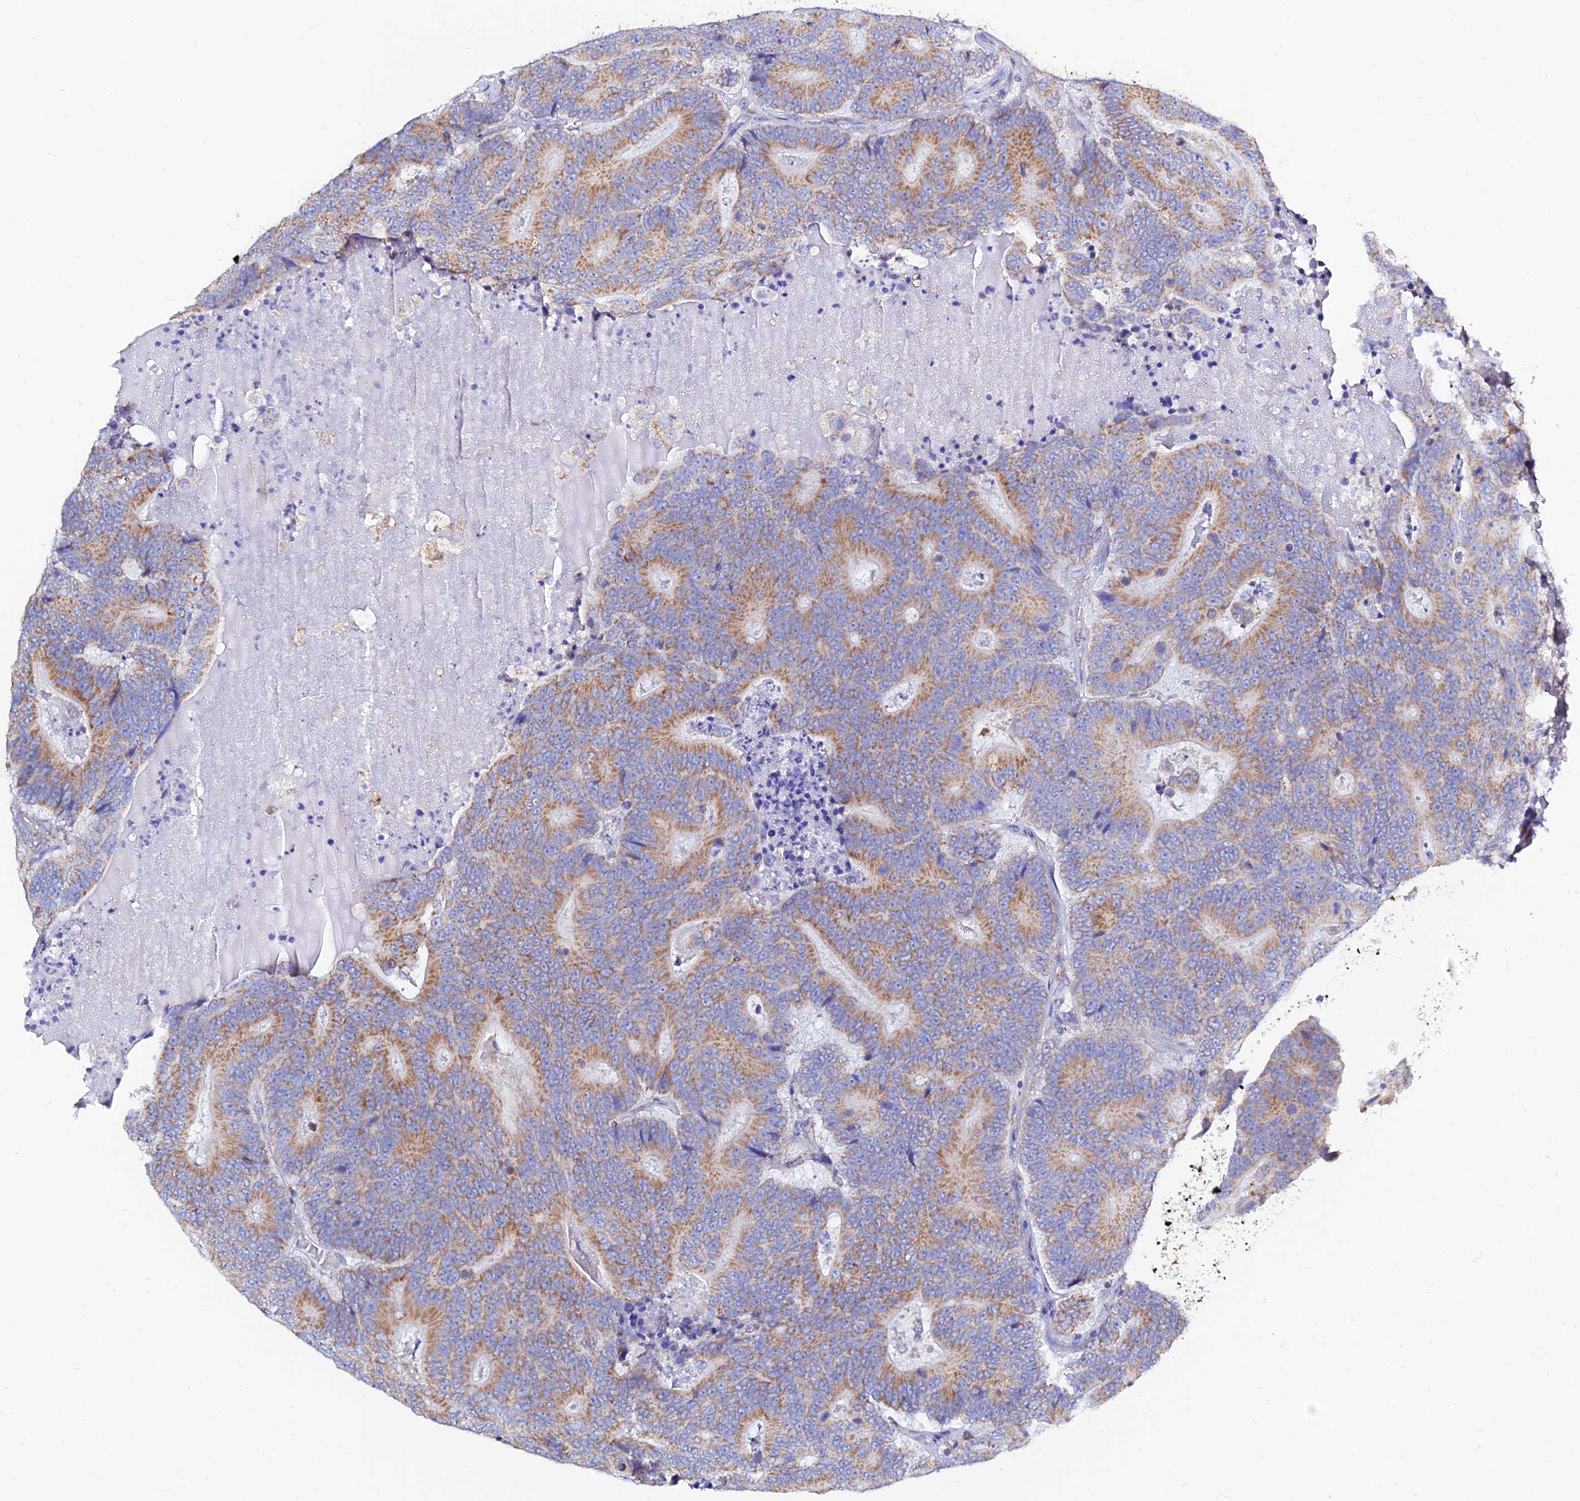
{"staining": {"intensity": "moderate", "quantity": ">75%", "location": "cytoplasmic/membranous"}, "tissue": "colorectal cancer", "cell_type": "Tumor cells", "image_type": "cancer", "snomed": [{"axis": "morphology", "description": "Adenocarcinoma, NOS"}, {"axis": "topography", "description": "Colon"}], "caption": "Immunohistochemistry (IHC) image of neoplastic tissue: human colorectal cancer stained using IHC demonstrates medium levels of moderate protein expression localized specifically in the cytoplasmic/membranous of tumor cells, appearing as a cytoplasmic/membranous brown color.", "gene": "MGST1", "patient": {"sex": "male", "age": 83}}